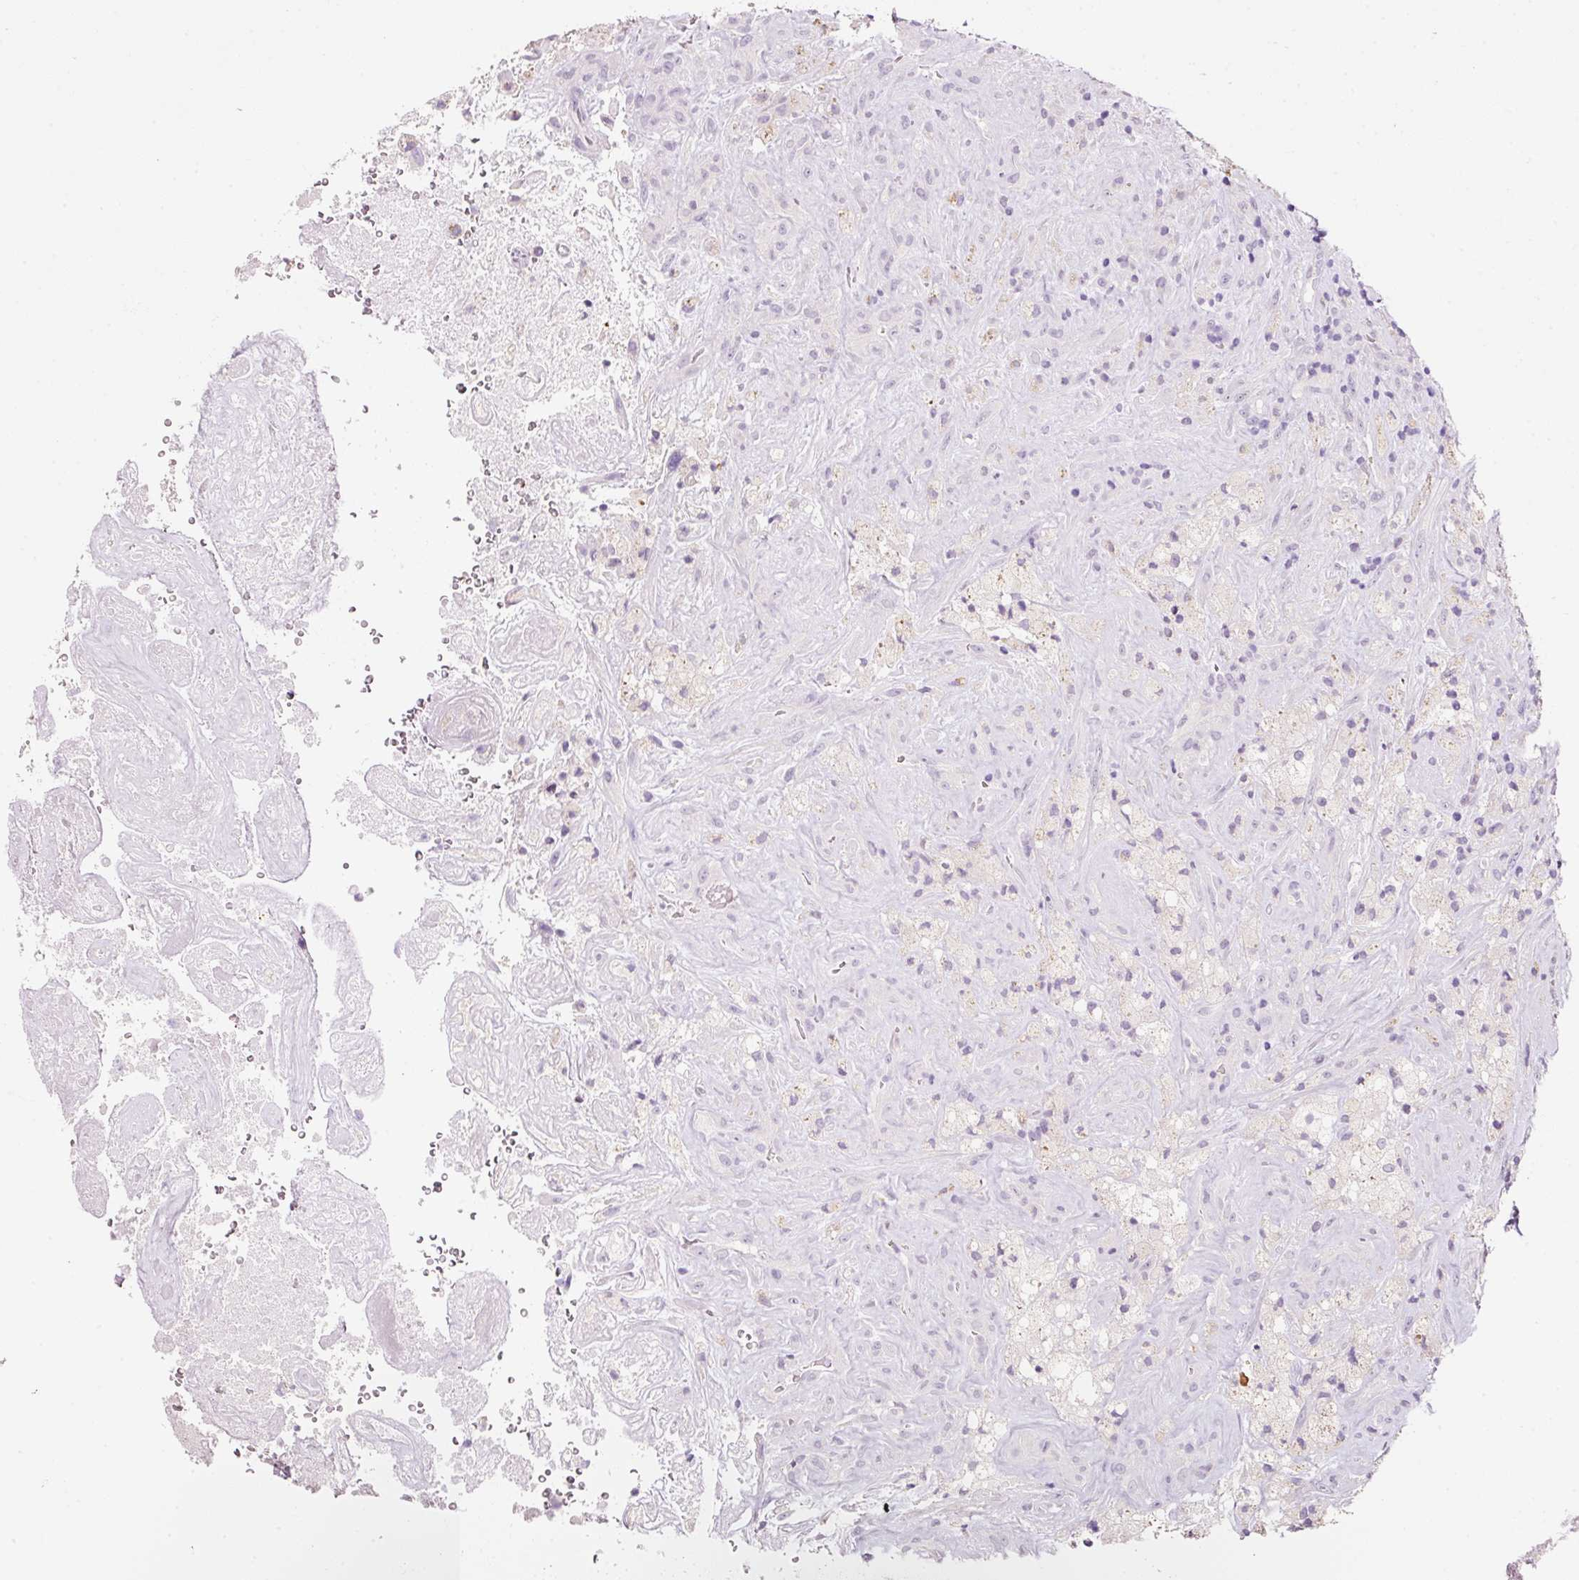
{"staining": {"intensity": "negative", "quantity": "none", "location": "none"}, "tissue": "glioma", "cell_type": "Tumor cells", "image_type": "cancer", "snomed": [{"axis": "morphology", "description": "Glioma, malignant, High grade"}, {"axis": "topography", "description": "Brain"}], "caption": "This is an immunohistochemistry (IHC) histopathology image of glioma. There is no staining in tumor cells.", "gene": "TENT5C", "patient": {"sex": "male", "age": 69}}